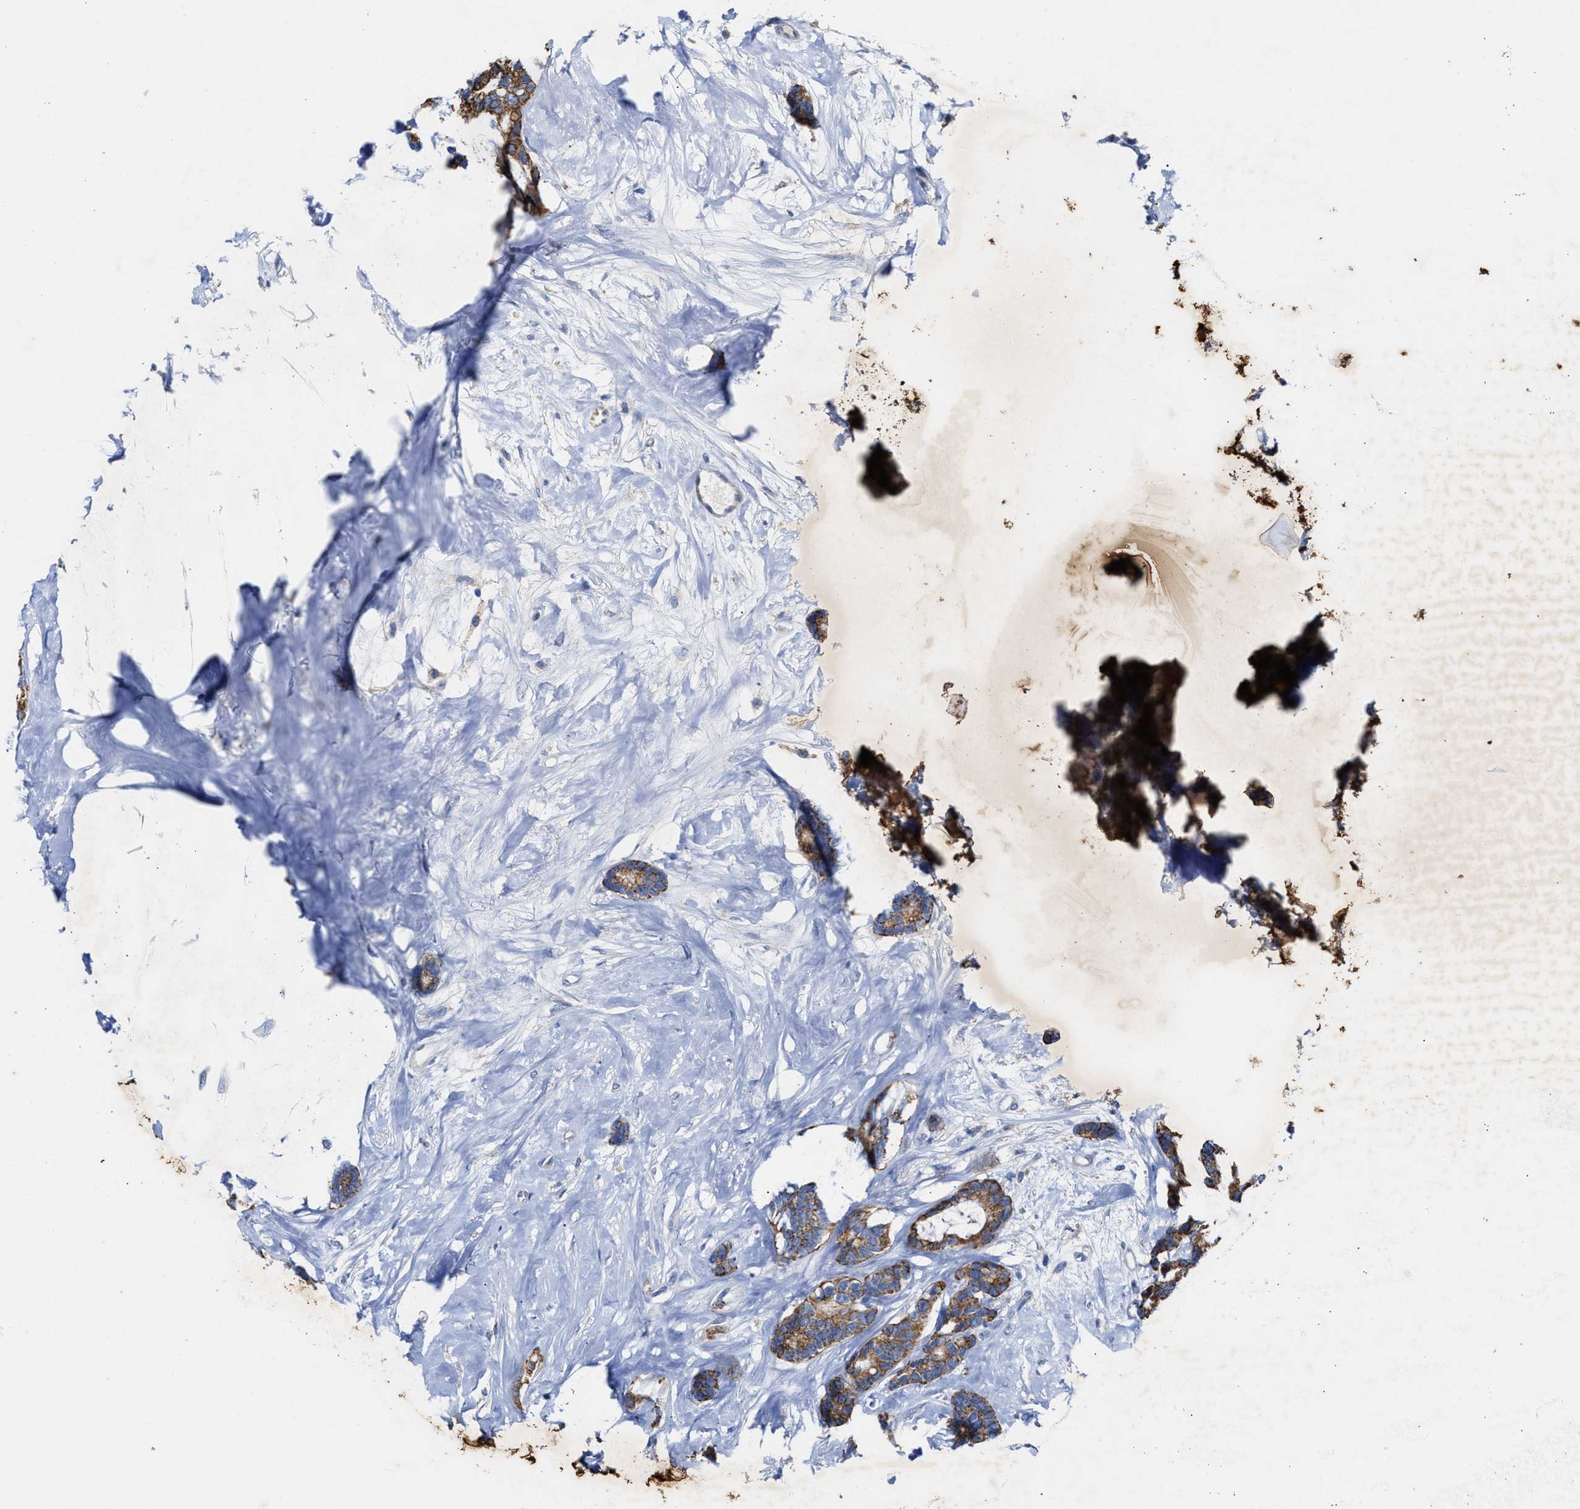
{"staining": {"intensity": "moderate", "quantity": ">75%", "location": "cytoplasmic/membranous"}, "tissue": "breast cancer", "cell_type": "Tumor cells", "image_type": "cancer", "snomed": [{"axis": "morphology", "description": "Duct carcinoma"}, {"axis": "topography", "description": "Breast"}], "caption": "Protein analysis of intraductal carcinoma (breast) tissue shows moderate cytoplasmic/membranous staining in approximately >75% of tumor cells.", "gene": "JAG1", "patient": {"sex": "female", "age": 87}}